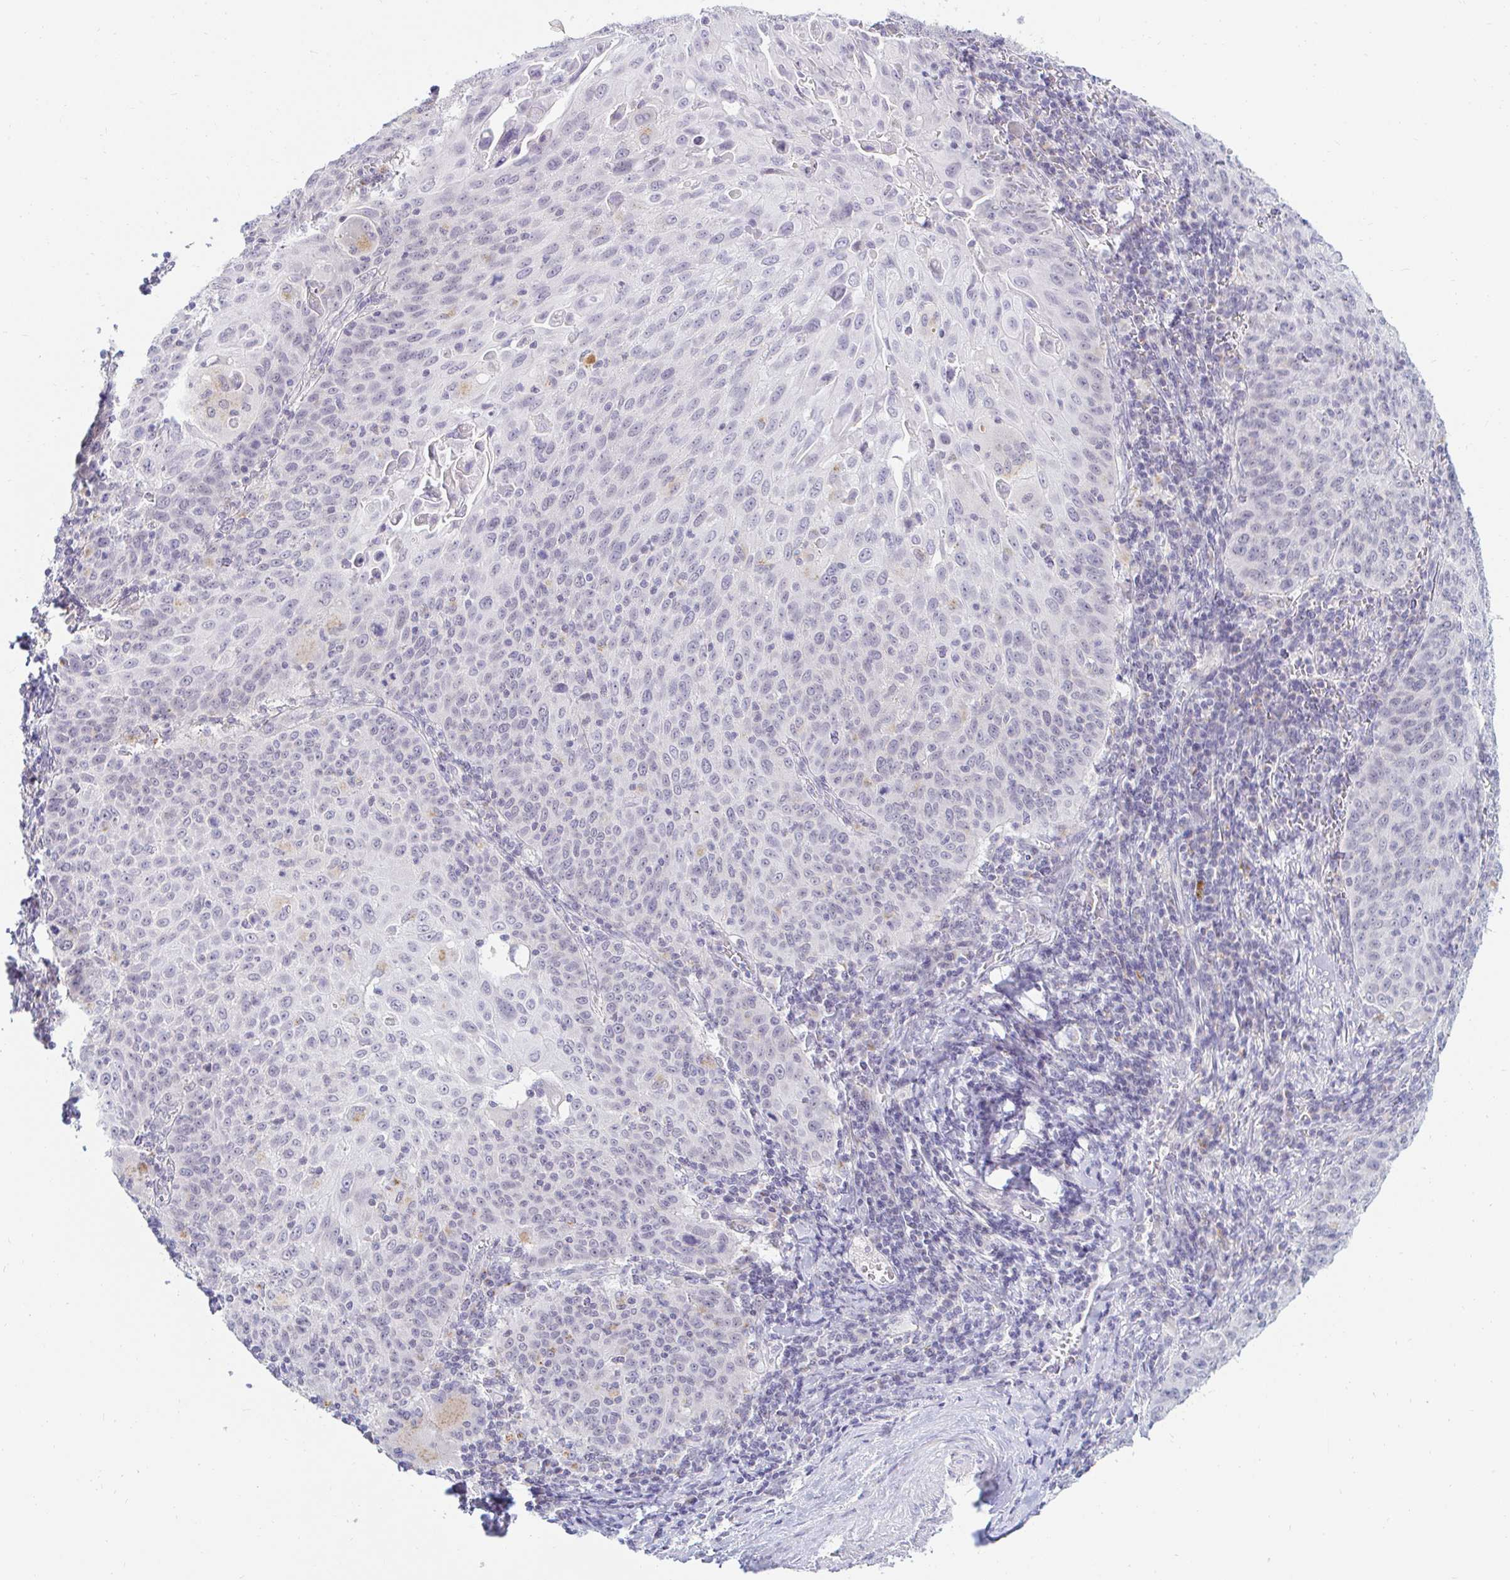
{"staining": {"intensity": "negative", "quantity": "none", "location": "none"}, "tissue": "cervical cancer", "cell_type": "Tumor cells", "image_type": "cancer", "snomed": [{"axis": "morphology", "description": "Squamous cell carcinoma, NOS"}, {"axis": "topography", "description": "Cervix"}], "caption": "The micrograph displays no staining of tumor cells in cervical squamous cell carcinoma.", "gene": "OR51D1", "patient": {"sex": "female", "age": 65}}